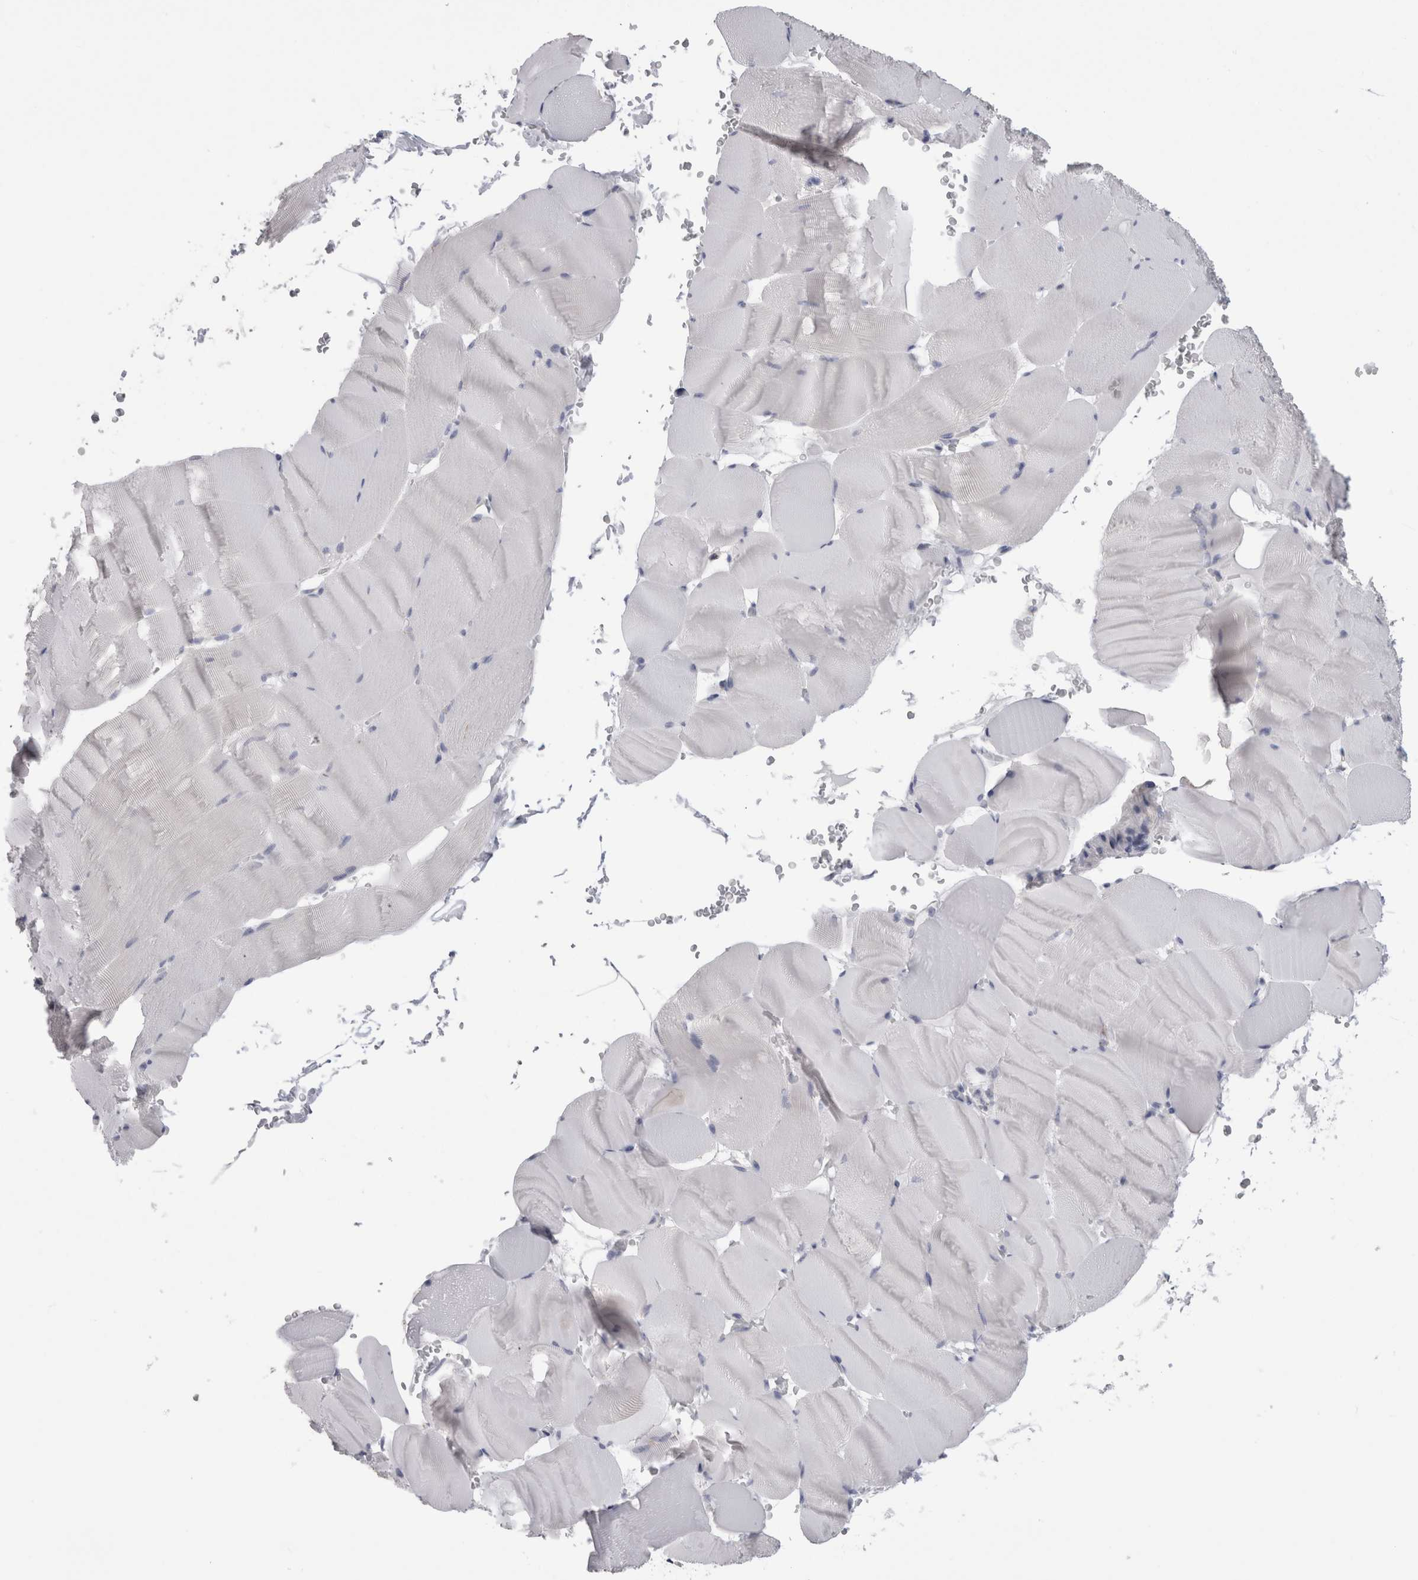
{"staining": {"intensity": "negative", "quantity": "none", "location": "none"}, "tissue": "skeletal muscle", "cell_type": "Myocytes", "image_type": "normal", "snomed": [{"axis": "morphology", "description": "Normal tissue, NOS"}, {"axis": "topography", "description": "Skeletal muscle"}], "caption": "Immunohistochemistry image of unremarkable skeletal muscle: human skeletal muscle stained with DAB (3,3'-diaminobenzidine) displays no significant protein staining in myocytes. Brightfield microscopy of IHC stained with DAB (3,3'-diaminobenzidine) (brown) and hematoxylin (blue), captured at high magnification.", "gene": "DHRS4", "patient": {"sex": "male", "age": 62}}